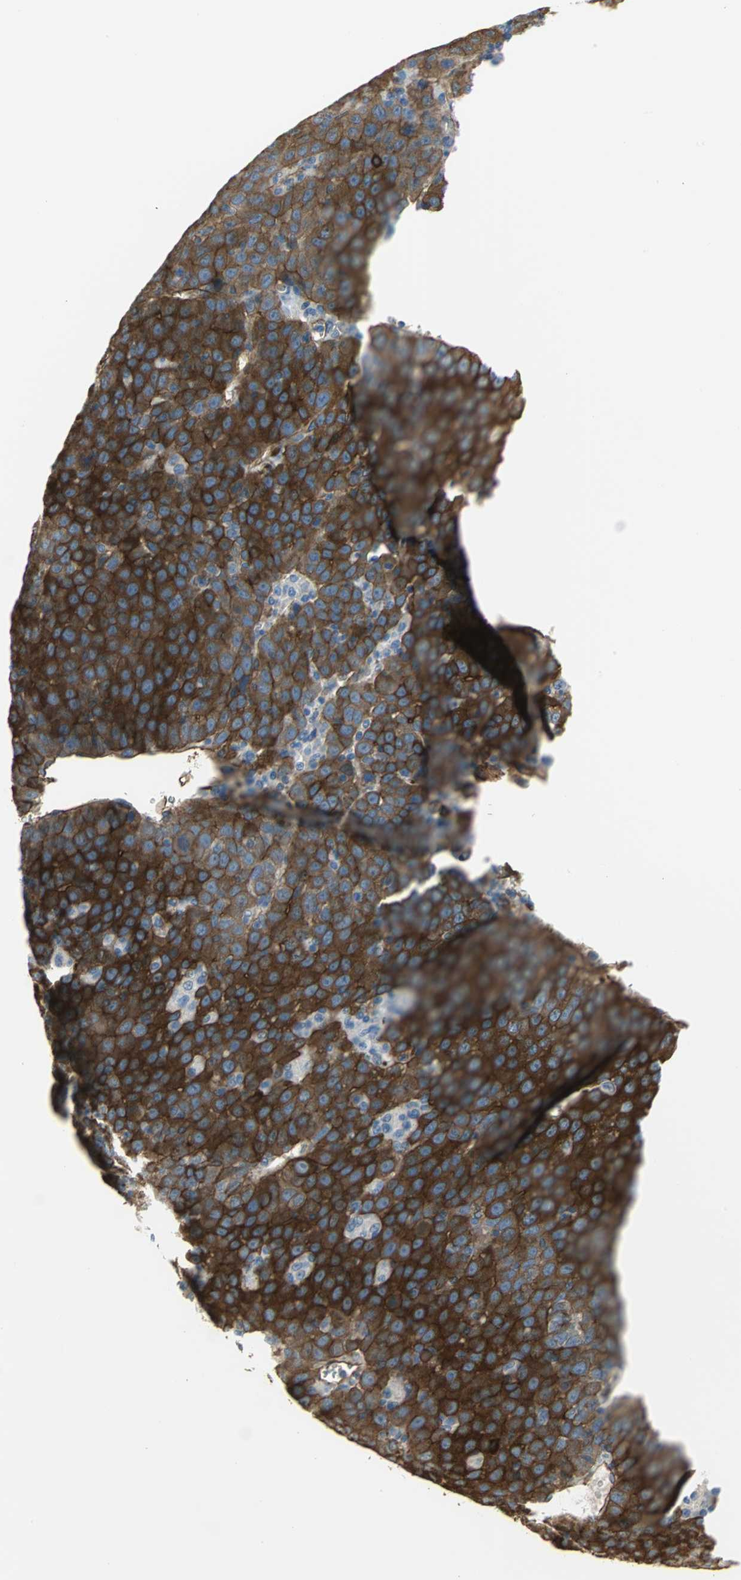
{"staining": {"intensity": "strong", "quantity": ">75%", "location": "cytoplasmic/membranous"}, "tissue": "liver cancer", "cell_type": "Tumor cells", "image_type": "cancer", "snomed": [{"axis": "morphology", "description": "Carcinoma, Hepatocellular, NOS"}, {"axis": "topography", "description": "Liver"}], "caption": "Immunohistochemistry (IHC) of liver cancer demonstrates high levels of strong cytoplasmic/membranous expression in approximately >75% of tumor cells.", "gene": "FLNB", "patient": {"sex": "female", "age": 53}}